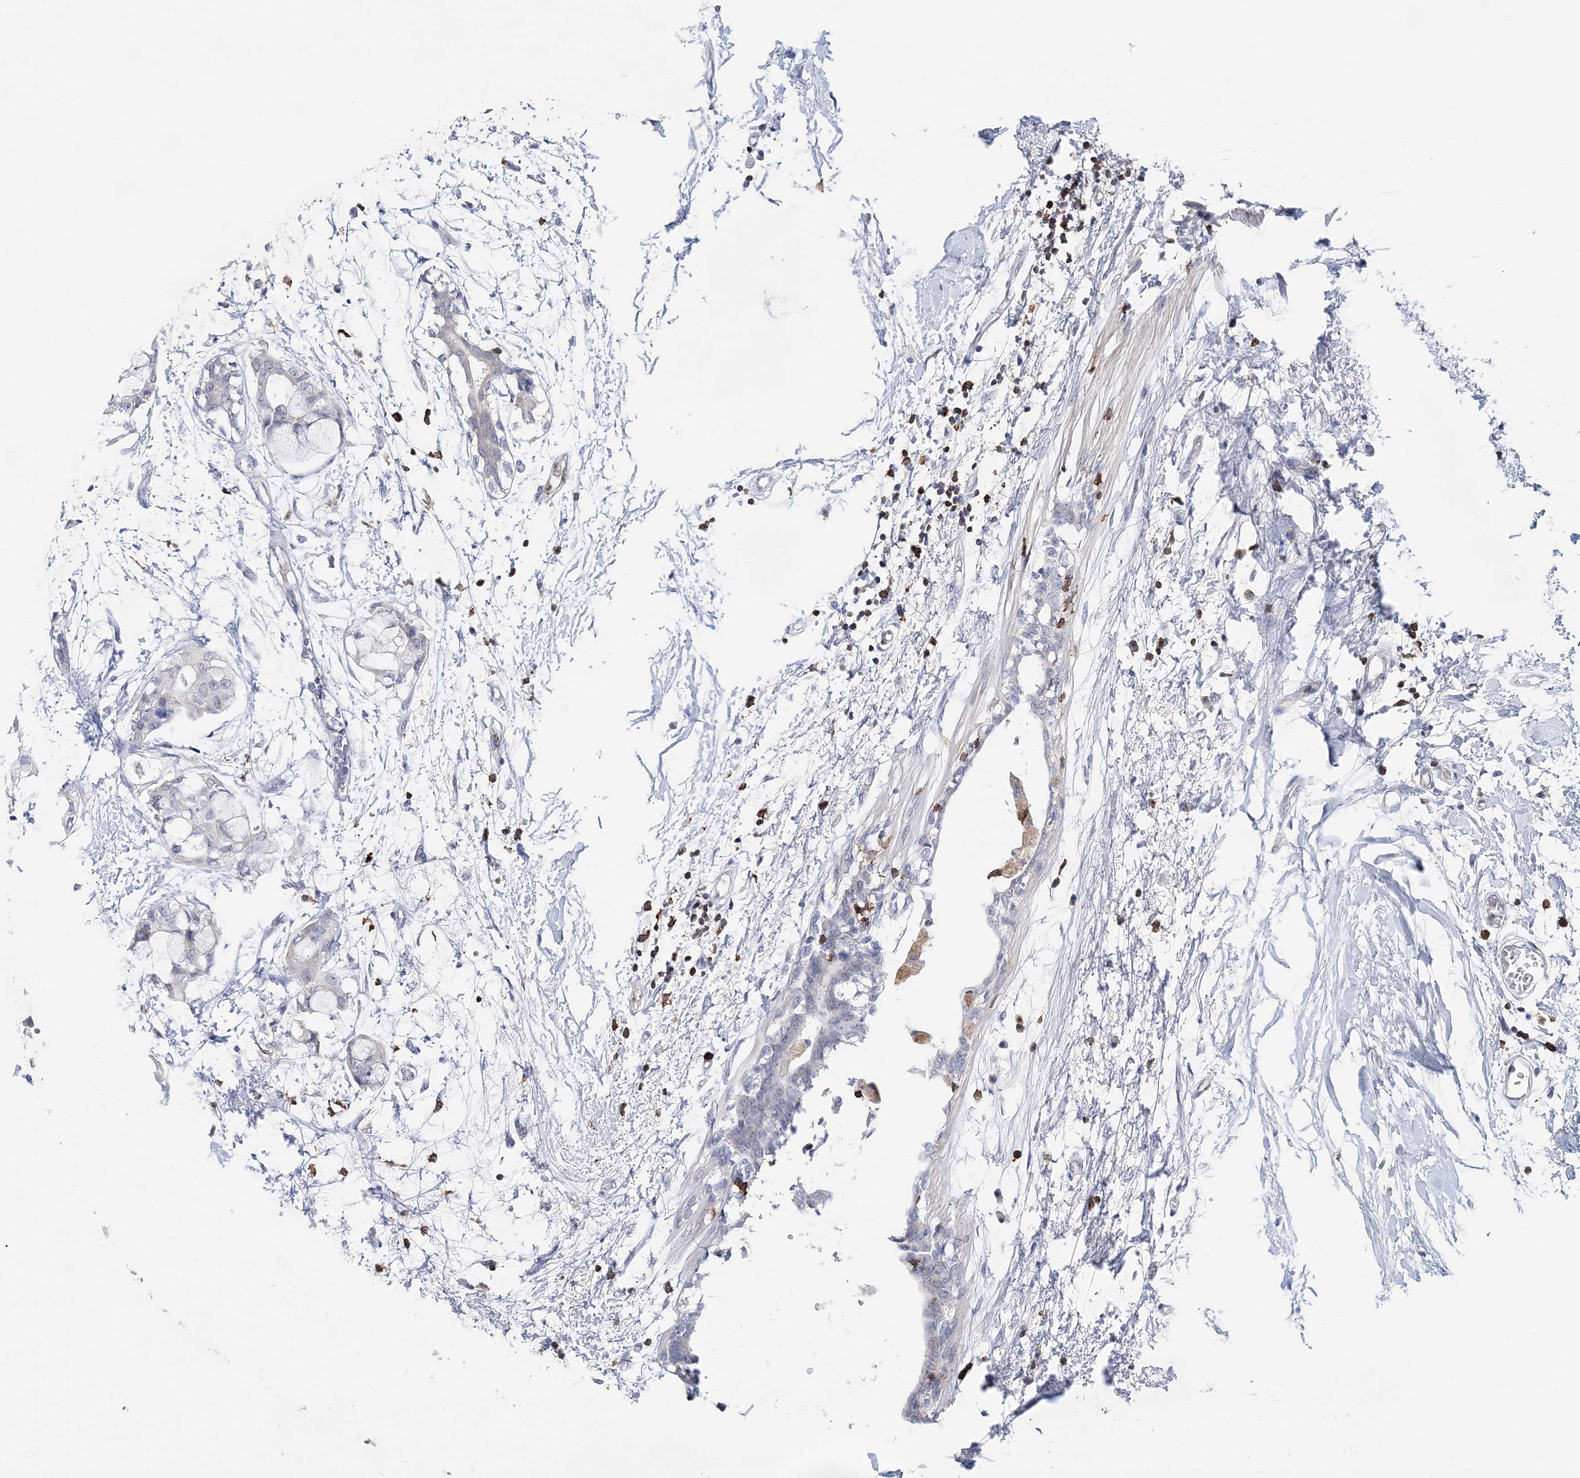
{"staining": {"intensity": "negative", "quantity": "none", "location": "none"}, "tissue": "breast cancer", "cell_type": "Tumor cells", "image_type": "cancer", "snomed": [{"axis": "morphology", "description": "Duct carcinoma"}, {"axis": "topography", "description": "Breast"}], "caption": "DAB immunohistochemical staining of human breast cancer (intraductal carcinoma) reveals no significant staining in tumor cells. (DAB (3,3'-diaminobenzidine) immunohistochemistry visualized using brightfield microscopy, high magnification).", "gene": "PRMT9", "patient": {"sex": "female", "age": 40}}